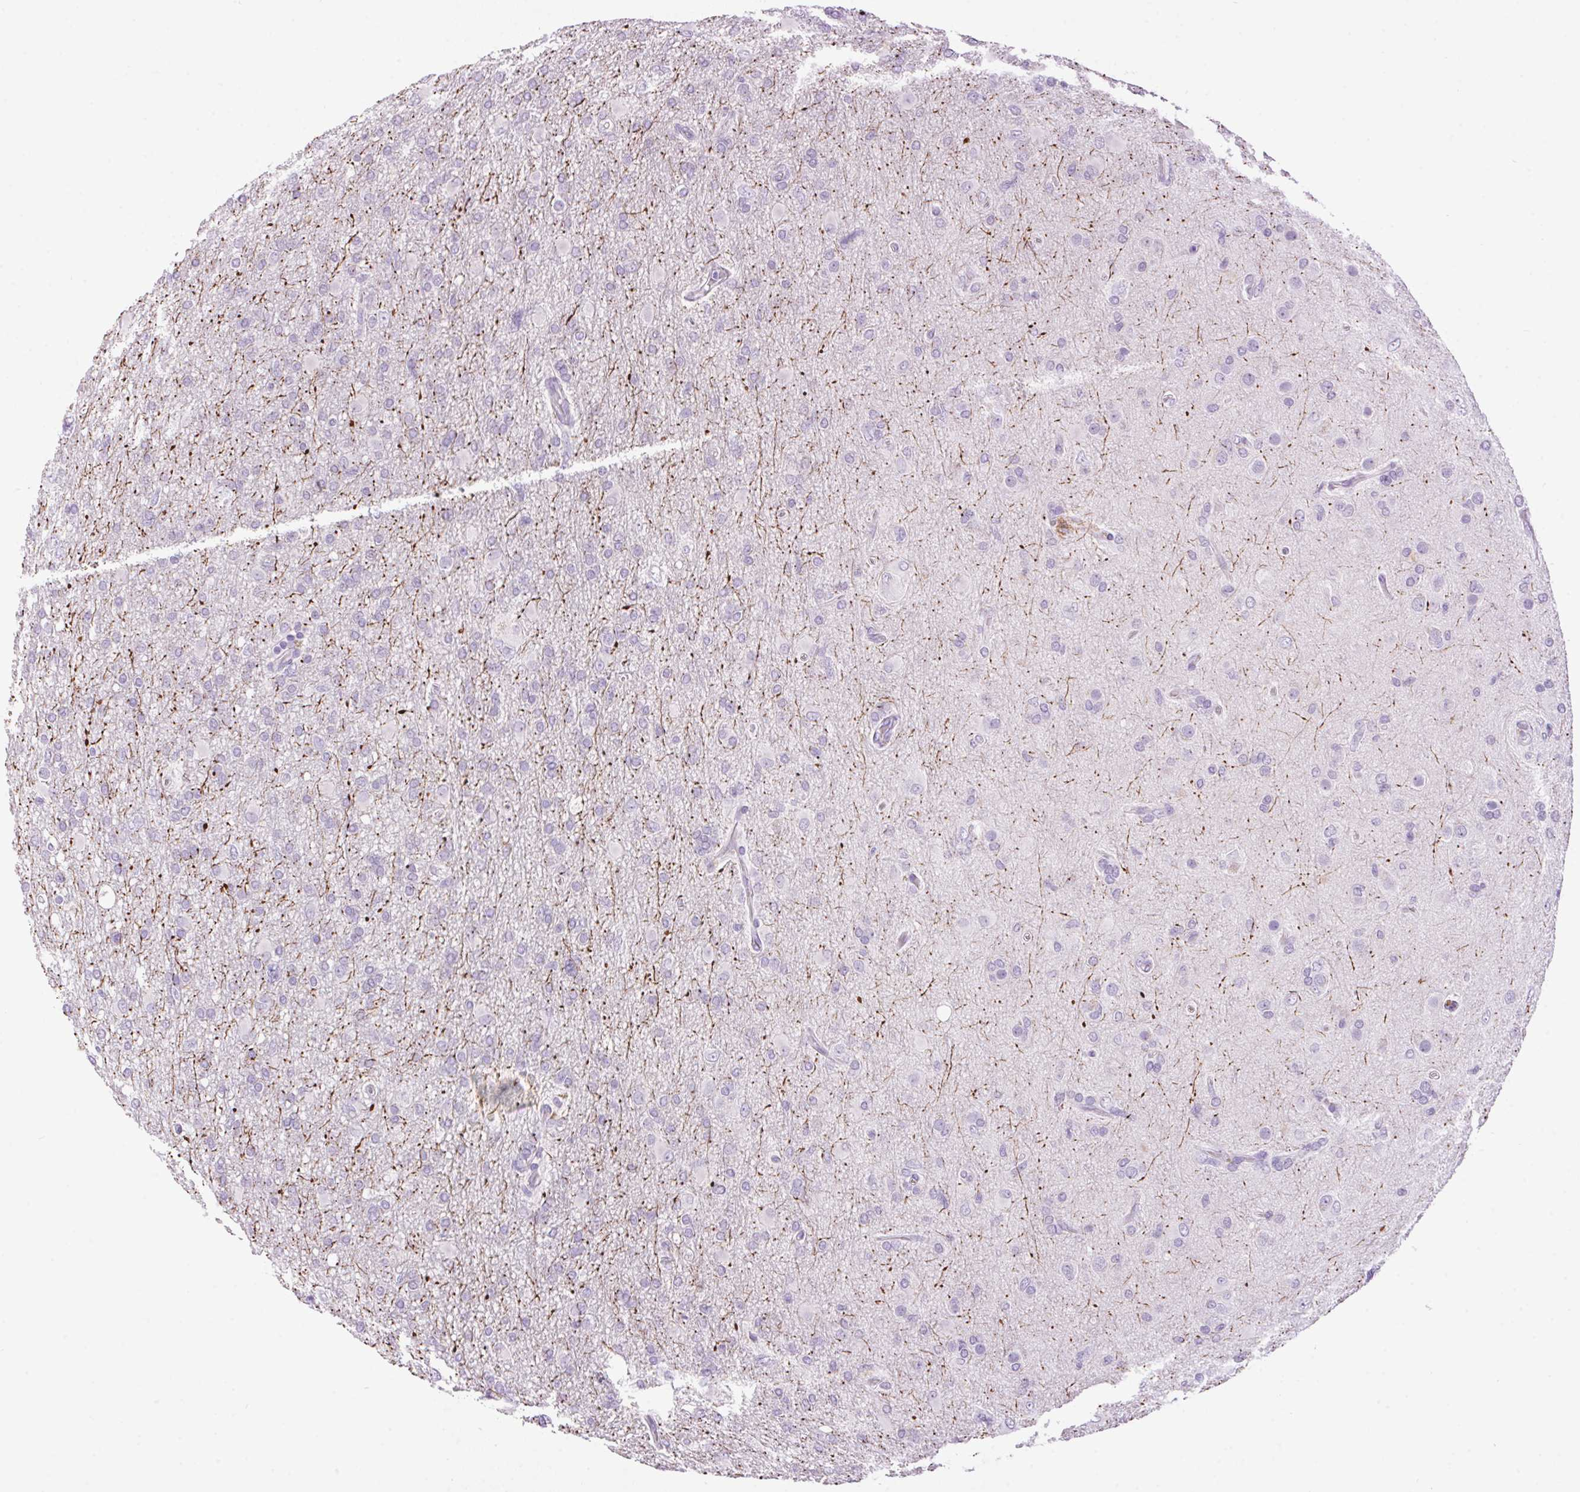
{"staining": {"intensity": "negative", "quantity": "none", "location": "none"}, "tissue": "glioma", "cell_type": "Tumor cells", "image_type": "cancer", "snomed": [{"axis": "morphology", "description": "Glioma, malignant, High grade"}, {"axis": "topography", "description": "Brain"}], "caption": "An immunohistochemistry (IHC) histopathology image of glioma is shown. There is no staining in tumor cells of glioma.", "gene": "TMEM88B", "patient": {"sex": "male", "age": 61}}